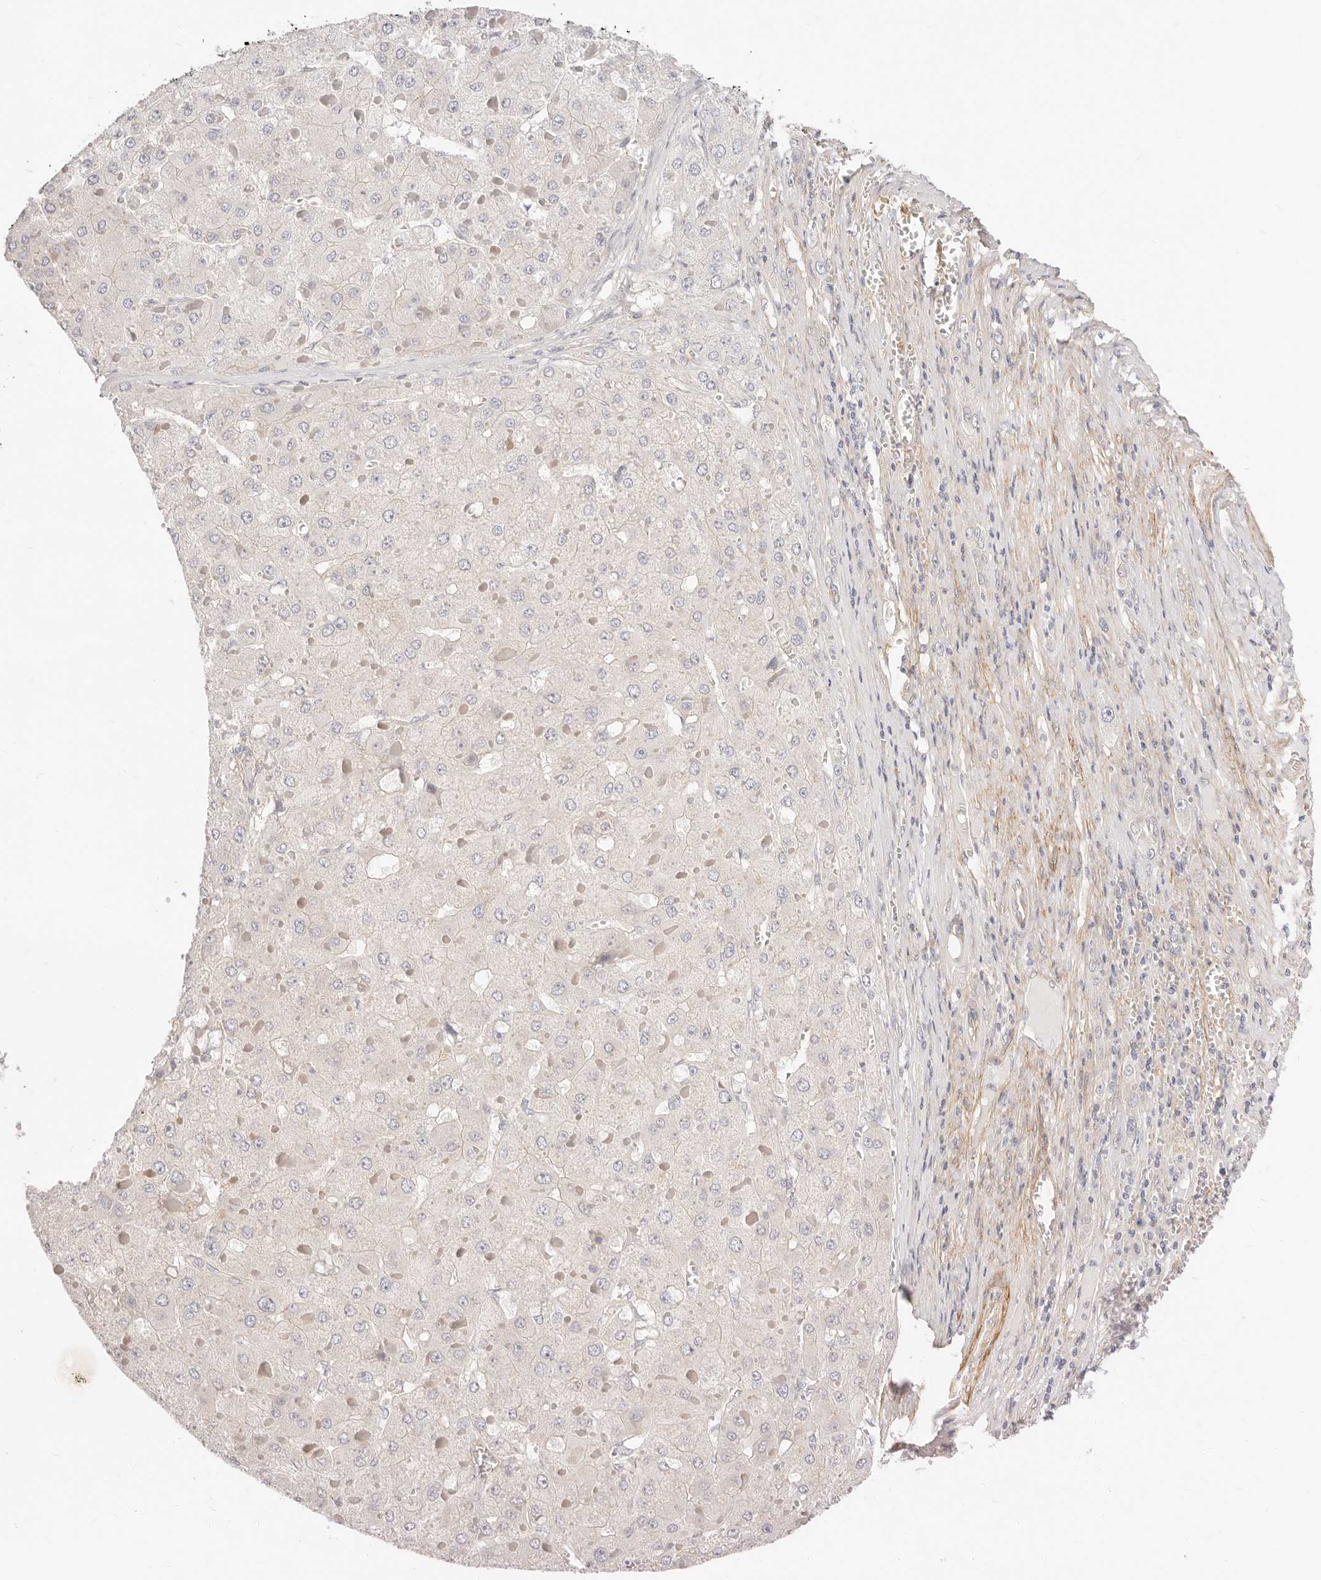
{"staining": {"intensity": "negative", "quantity": "none", "location": "none"}, "tissue": "liver cancer", "cell_type": "Tumor cells", "image_type": "cancer", "snomed": [{"axis": "morphology", "description": "Carcinoma, Hepatocellular, NOS"}, {"axis": "topography", "description": "Liver"}], "caption": "The micrograph reveals no significant expression in tumor cells of liver cancer. The staining is performed using DAB (3,3'-diaminobenzidine) brown chromogen with nuclei counter-stained in using hematoxylin.", "gene": "UBXN10", "patient": {"sex": "female", "age": 73}}